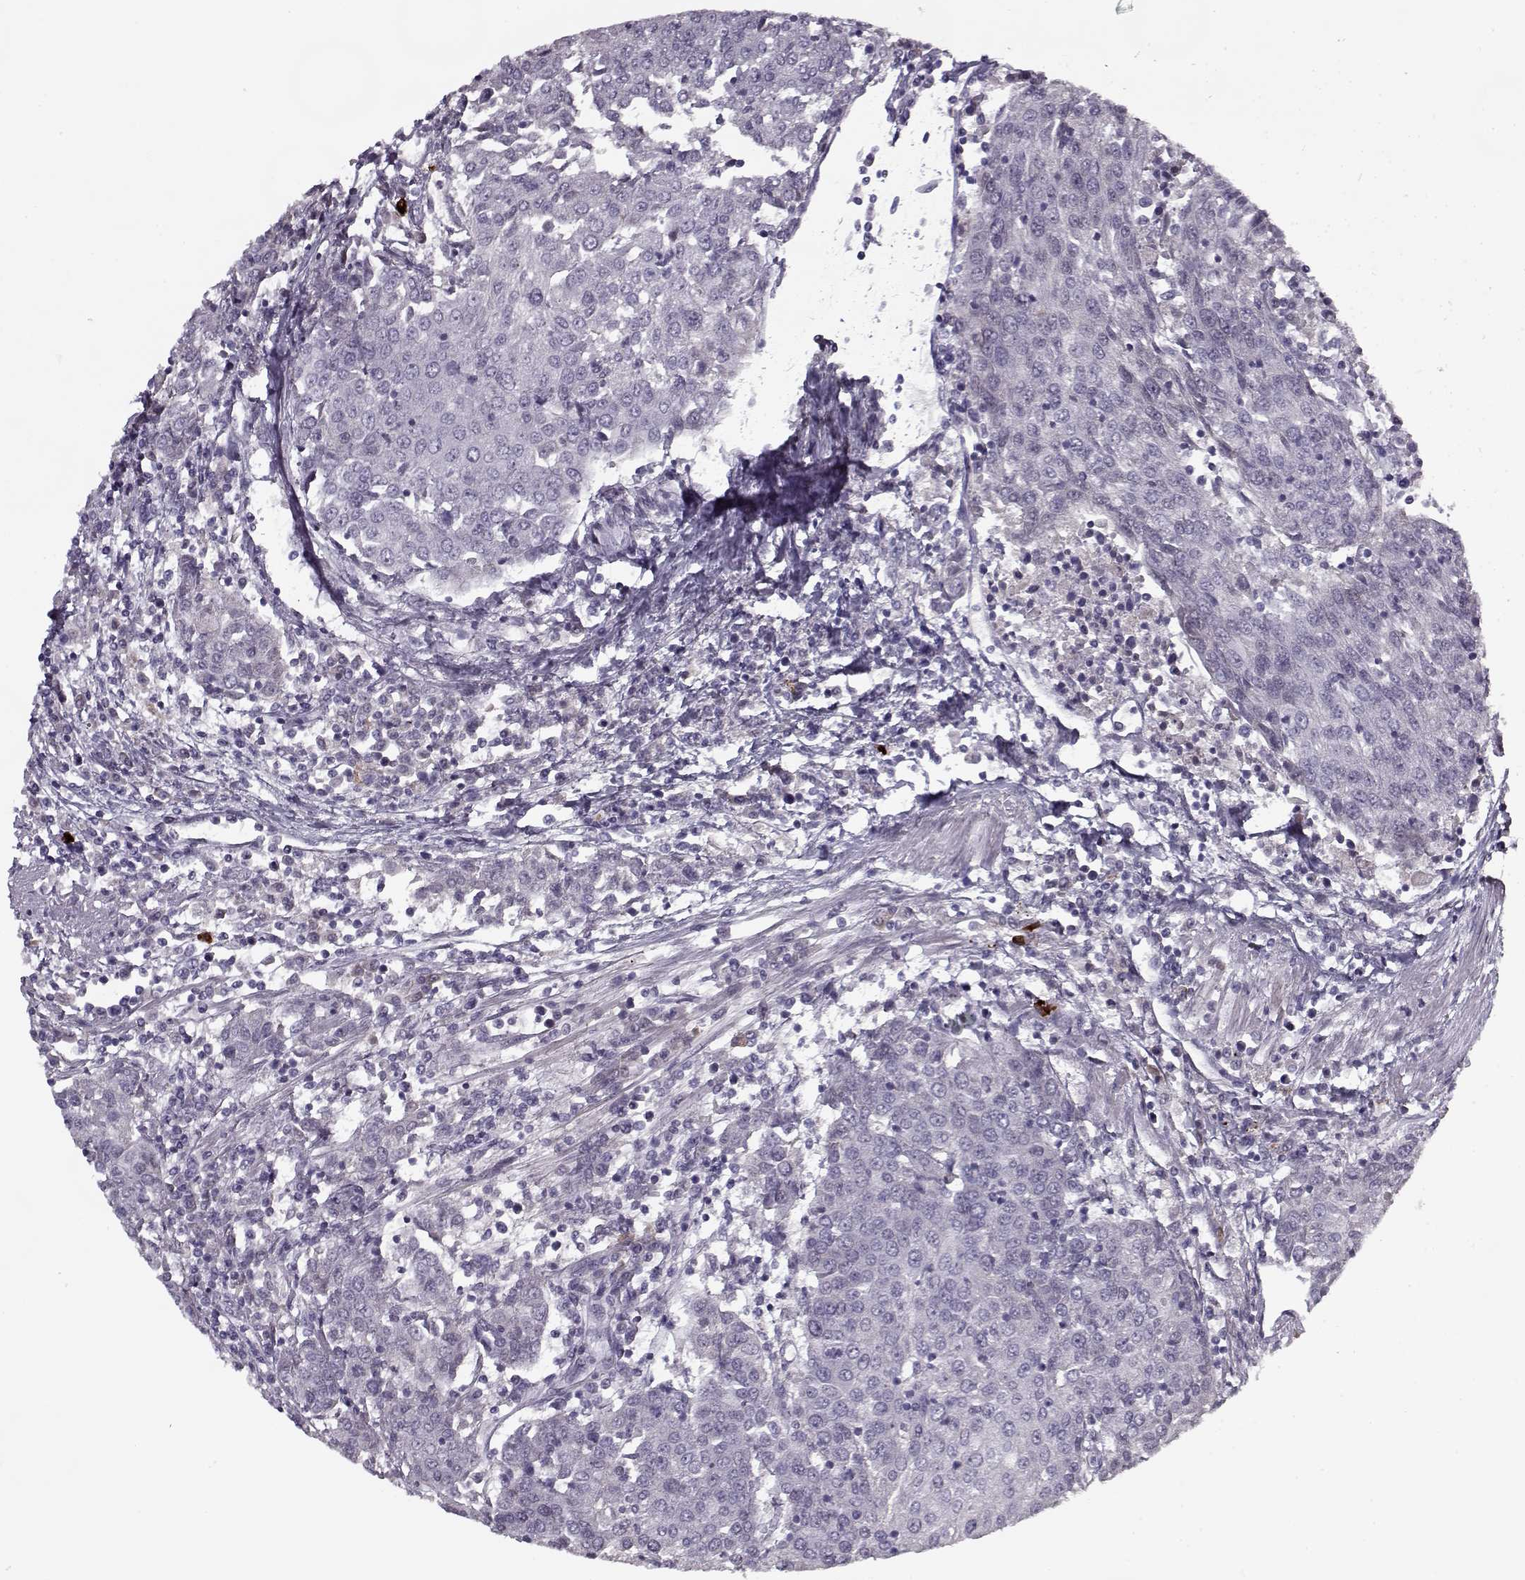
{"staining": {"intensity": "negative", "quantity": "none", "location": "none"}, "tissue": "urothelial cancer", "cell_type": "Tumor cells", "image_type": "cancer", "snomed": [{"axis": "morphology", "description": "Urothelial carcinoma, High grade"}, {"axis": "topography", "description": "Urinary bladder"}], "caption": "Tumor cells show no significant protein expression in high-grade urothelial carcinoma.", "gene": "KRT9", "patient": {"sex": "female", "age": 85}}